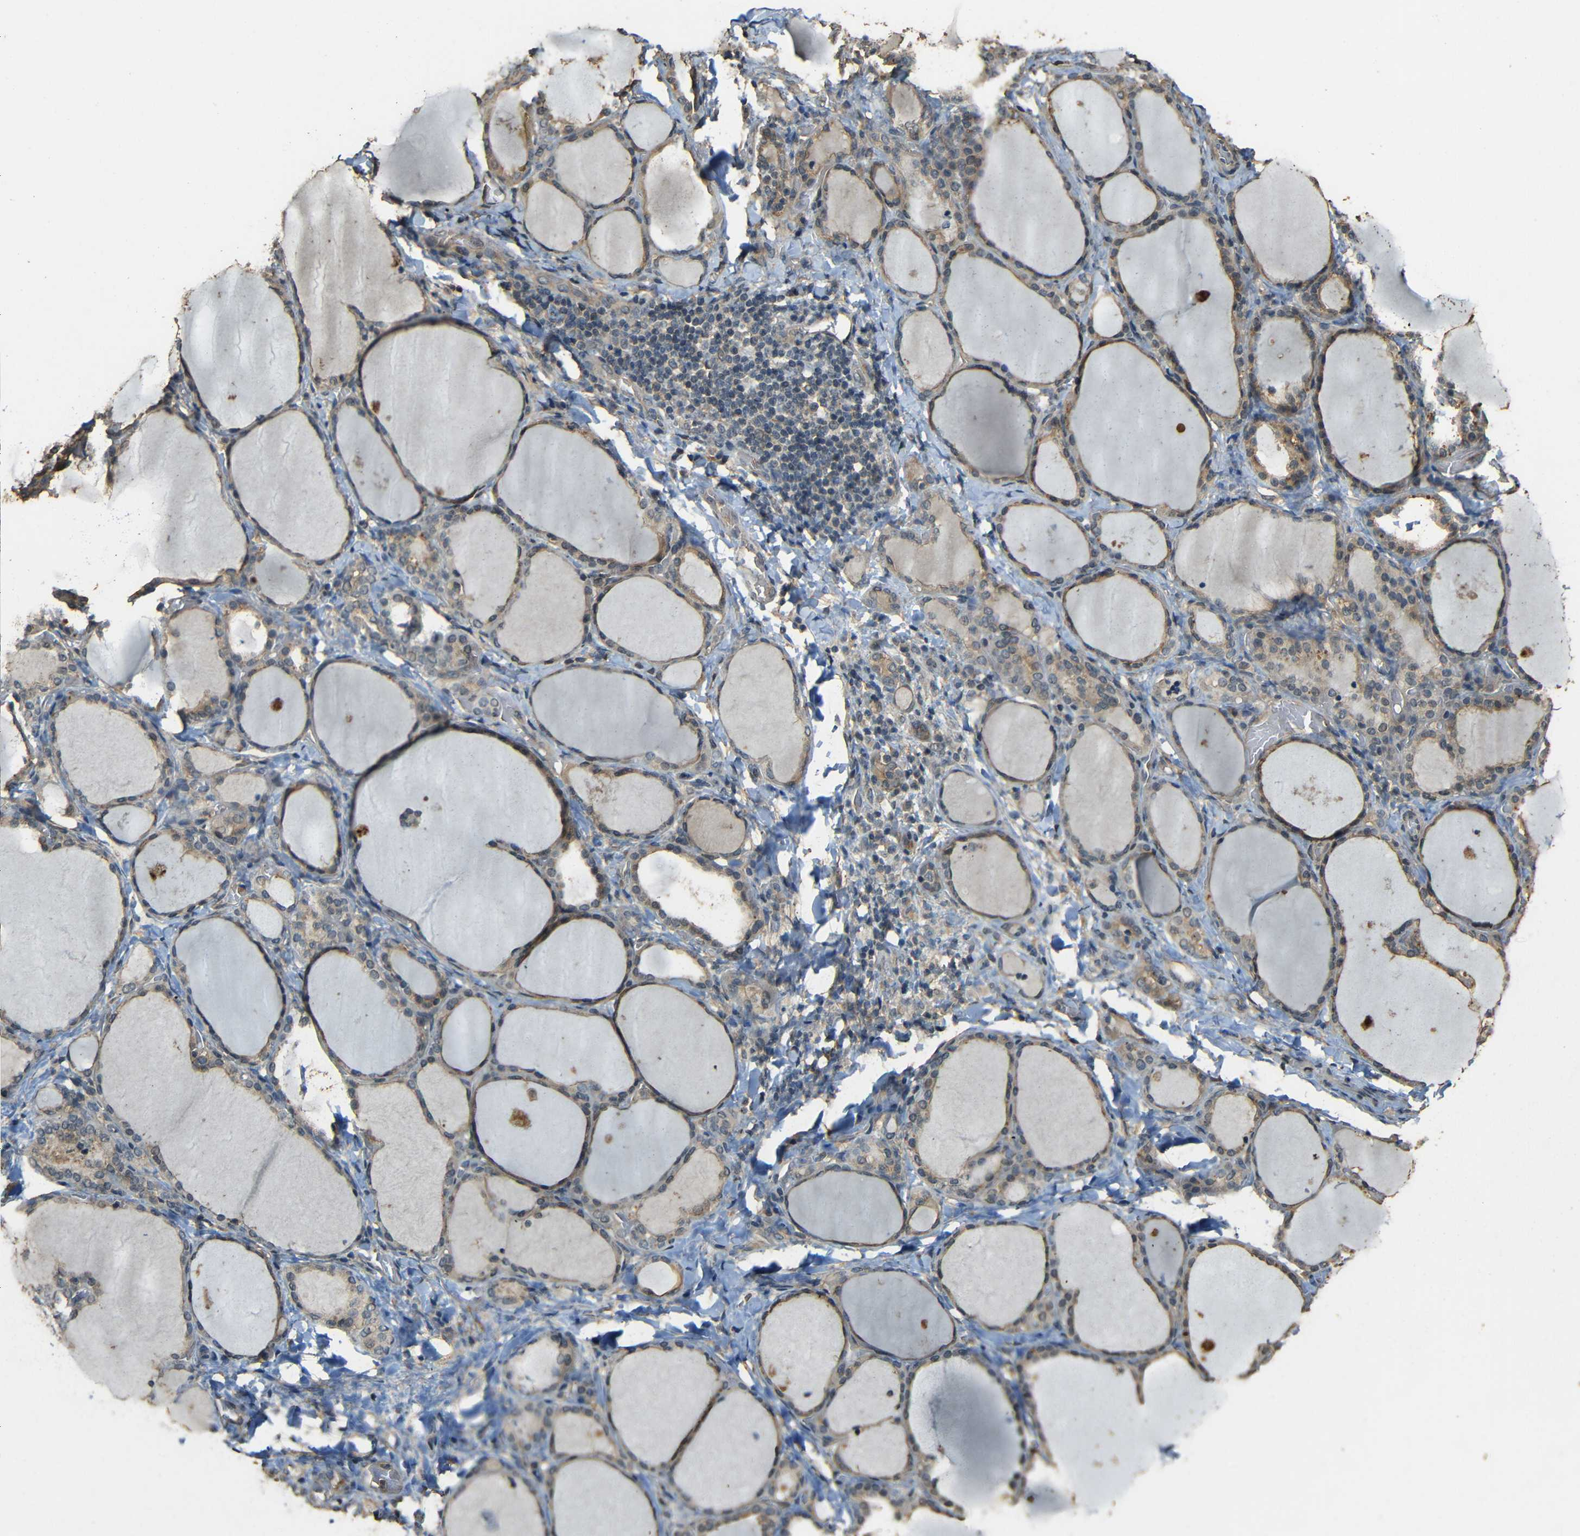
{"staining": {"intensity": "moderate", "quantity": "25%-75%", "location": "cytoplasmic/membranous"}, "tissue": "thyroid gland", "cell_type": "Glandular cells", "image_type": "normal", "snomed": [{"axis": "morphology", "description": "Normal tissue, NOS"}, {"axis": "morphology", "description": "Papillary adenocarcinoma, NOS"}, {"axis": "topography", "description": "Thyroid gland"}], "caption": "The immunohistochemical stain labels moderate cytoplasmic/membranous staining in glandular cells of benign thyroid gland.", "gene": "PDE5A", "patient": {"sex": "female", "age": 30}}